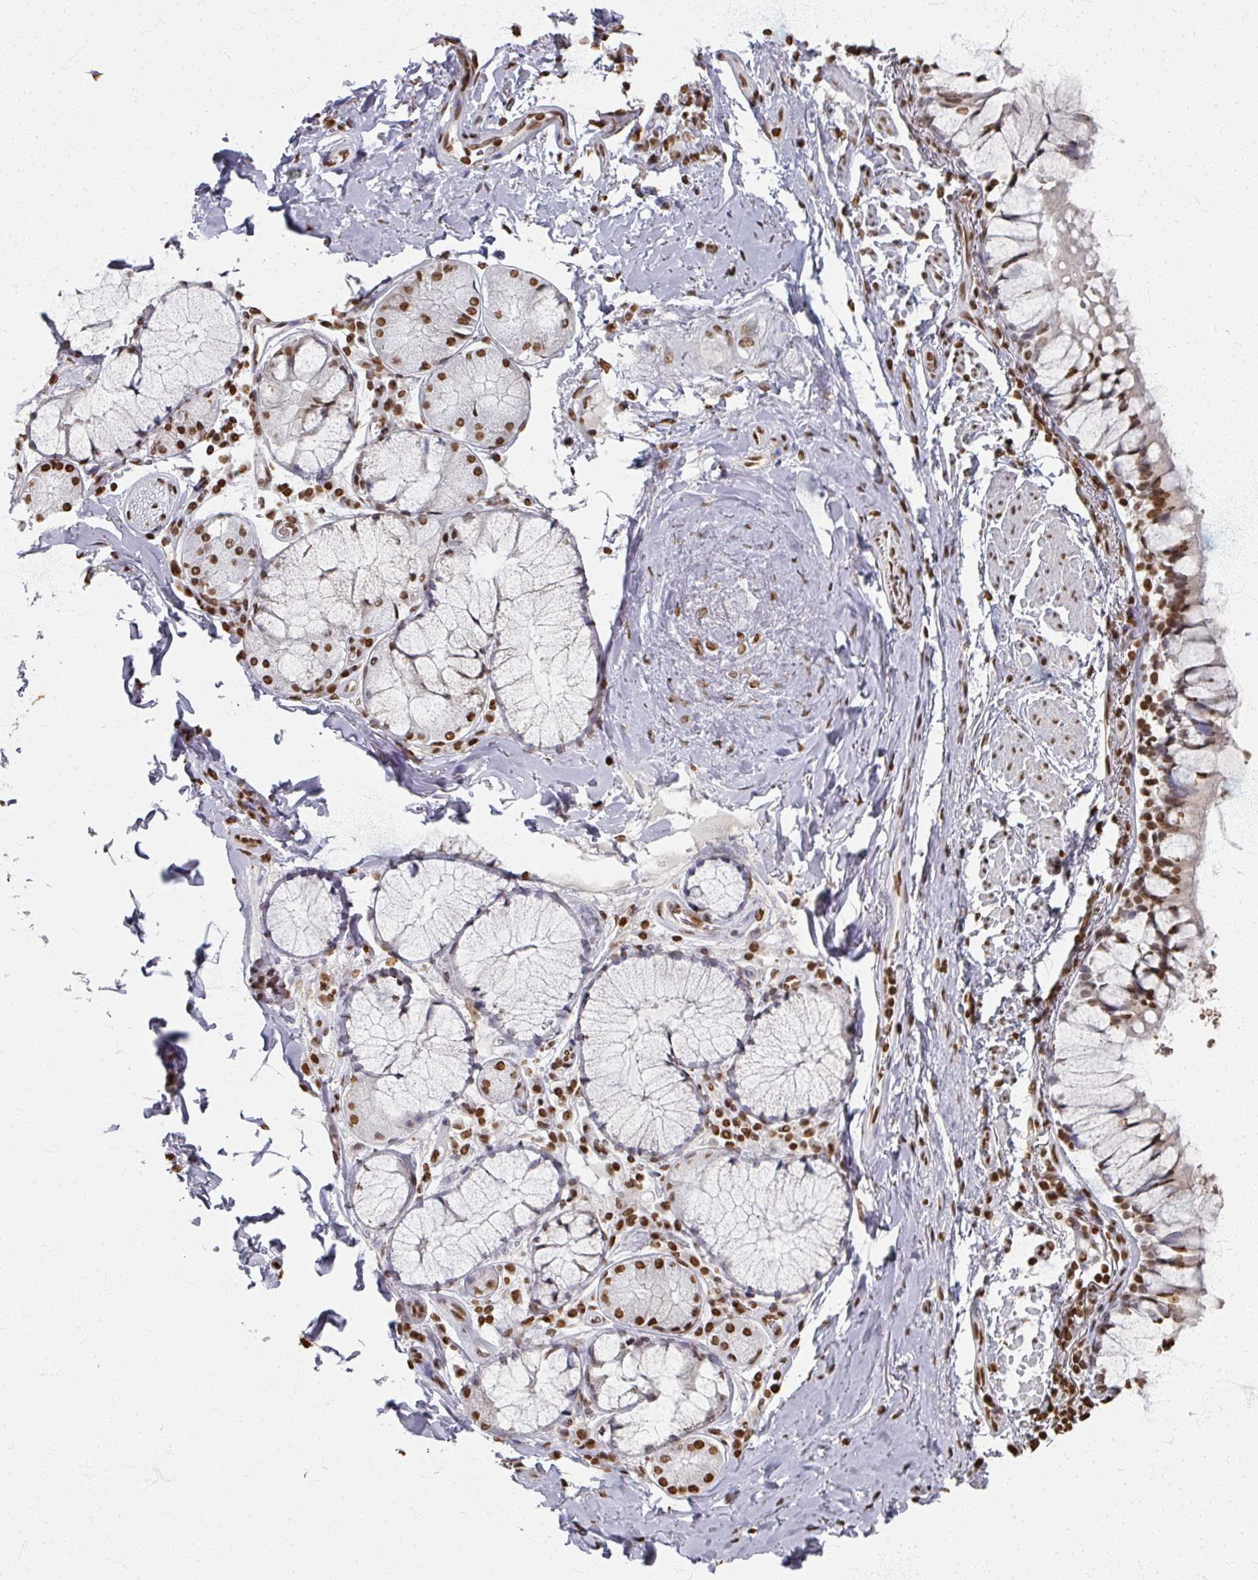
{"staining": {"intensity": "moderate", "quantity": ">75%", "location": "nuclear"}, "tissue": "bronchus", "cell_type": "Respiratory epithelial cells", "image_type": "normal", "snomed": [{"axis": "morphology", "description": "Normal tissue, NOS"}, {"axis": "topography", "description": "Bronchus"}], "caption": "Protein analysis of unremarkable bronchus exhibits moderate nuclear staining in about >75% of respiratory epithelial cells.", "gene": "DCUN1D5", "patient": {"sex": "male", "age": 70}}